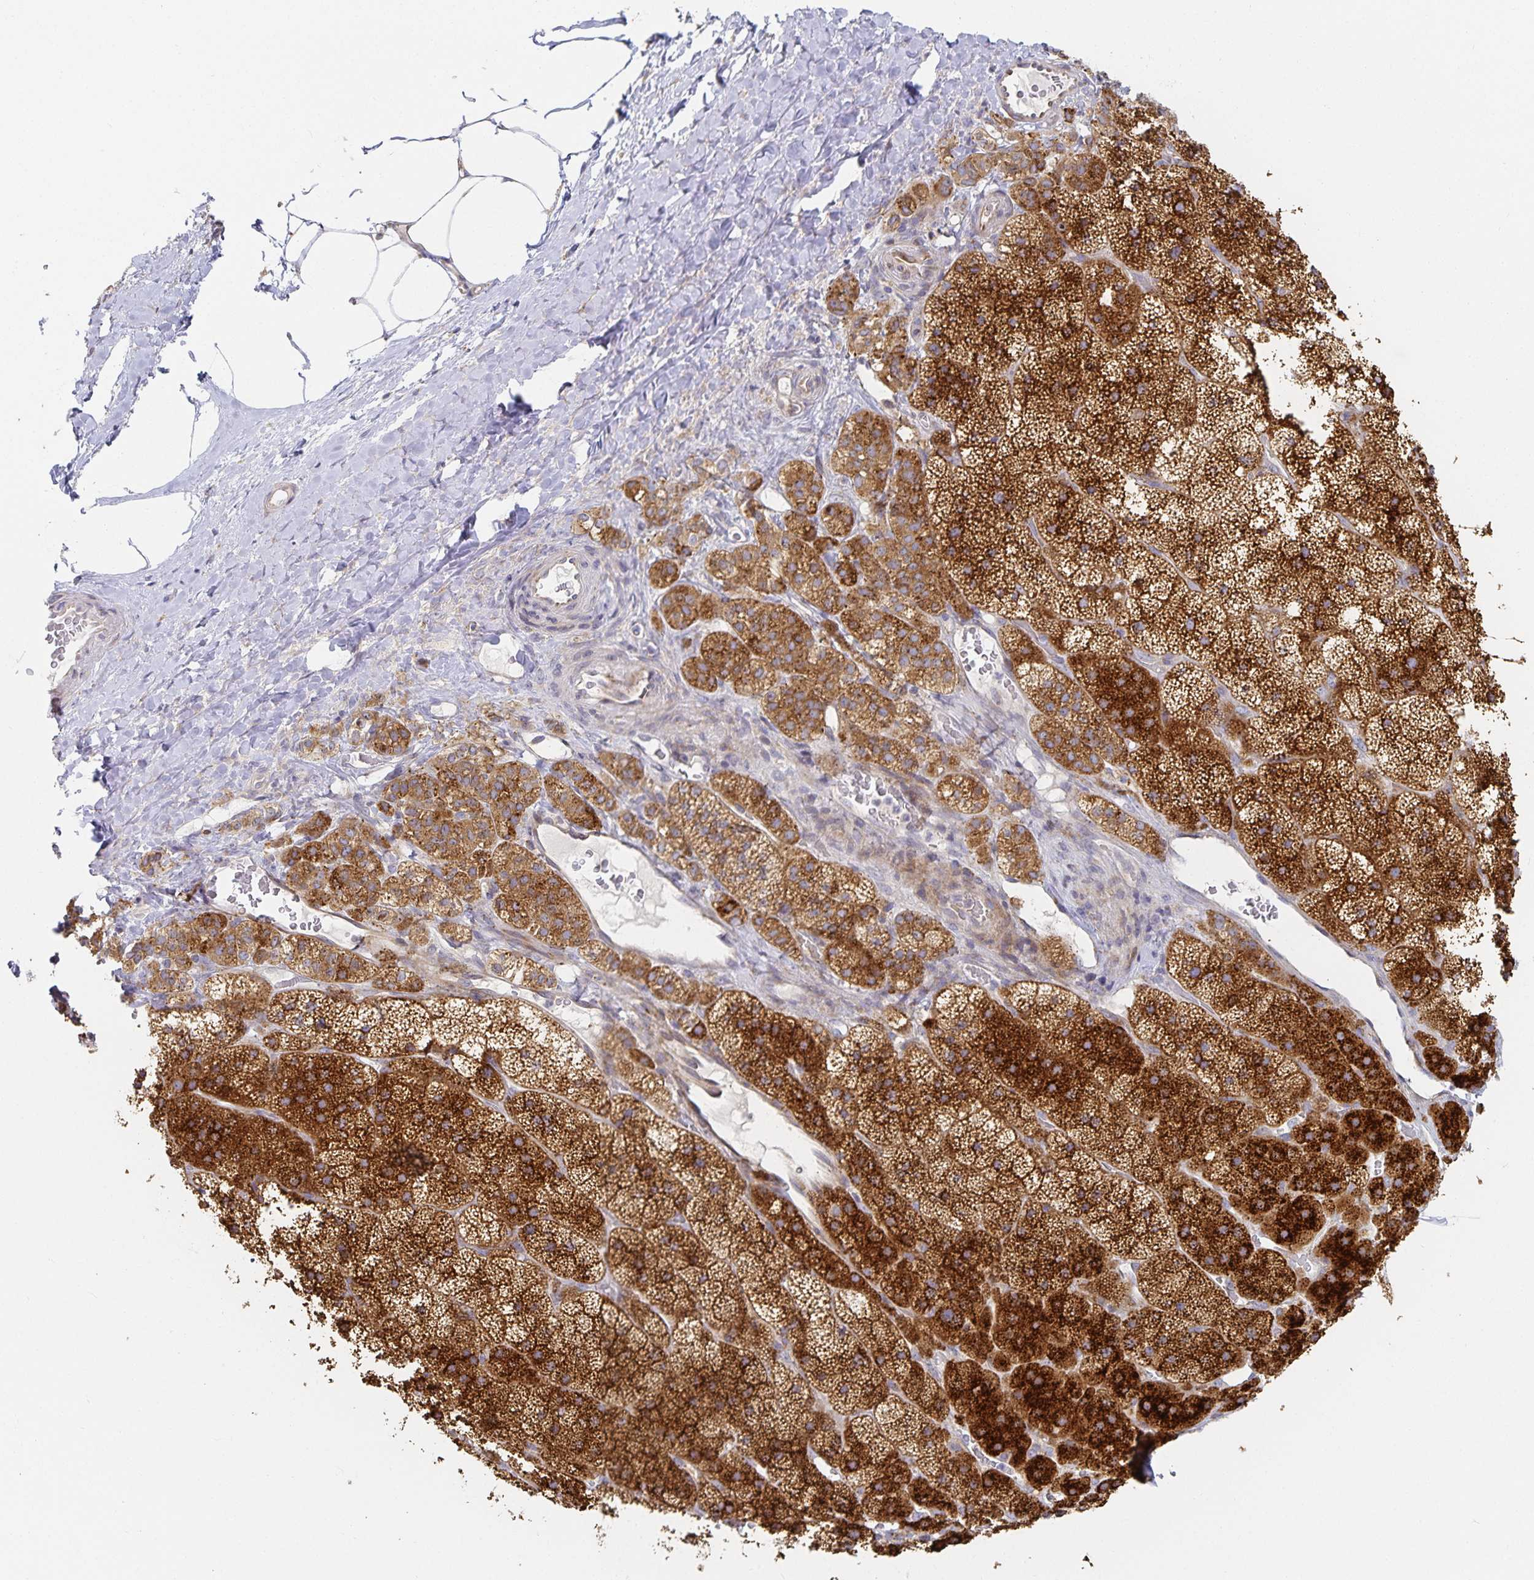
{"staining": {"intensity": "strong", "quantity": ">75%", "location": "cytoplasmic/membranous"}, "tissue": "adrenal gland", "cell_type": "Glandular cells", "image_type": "normal", "snomed": [{"axis": "morphology", "description": "Normal tissue, NOS"}, {"axis": "topography", "description": "Adrenal gland"}], "caption": "About >75% of glandular cells in normal adrenal gland reveal strong cytoplasmic/membranous protein positivity as visualized by brown immunohistochemical staining.", "gene": "NOMO1", "patient": {"sex": "male", "age": 57}}